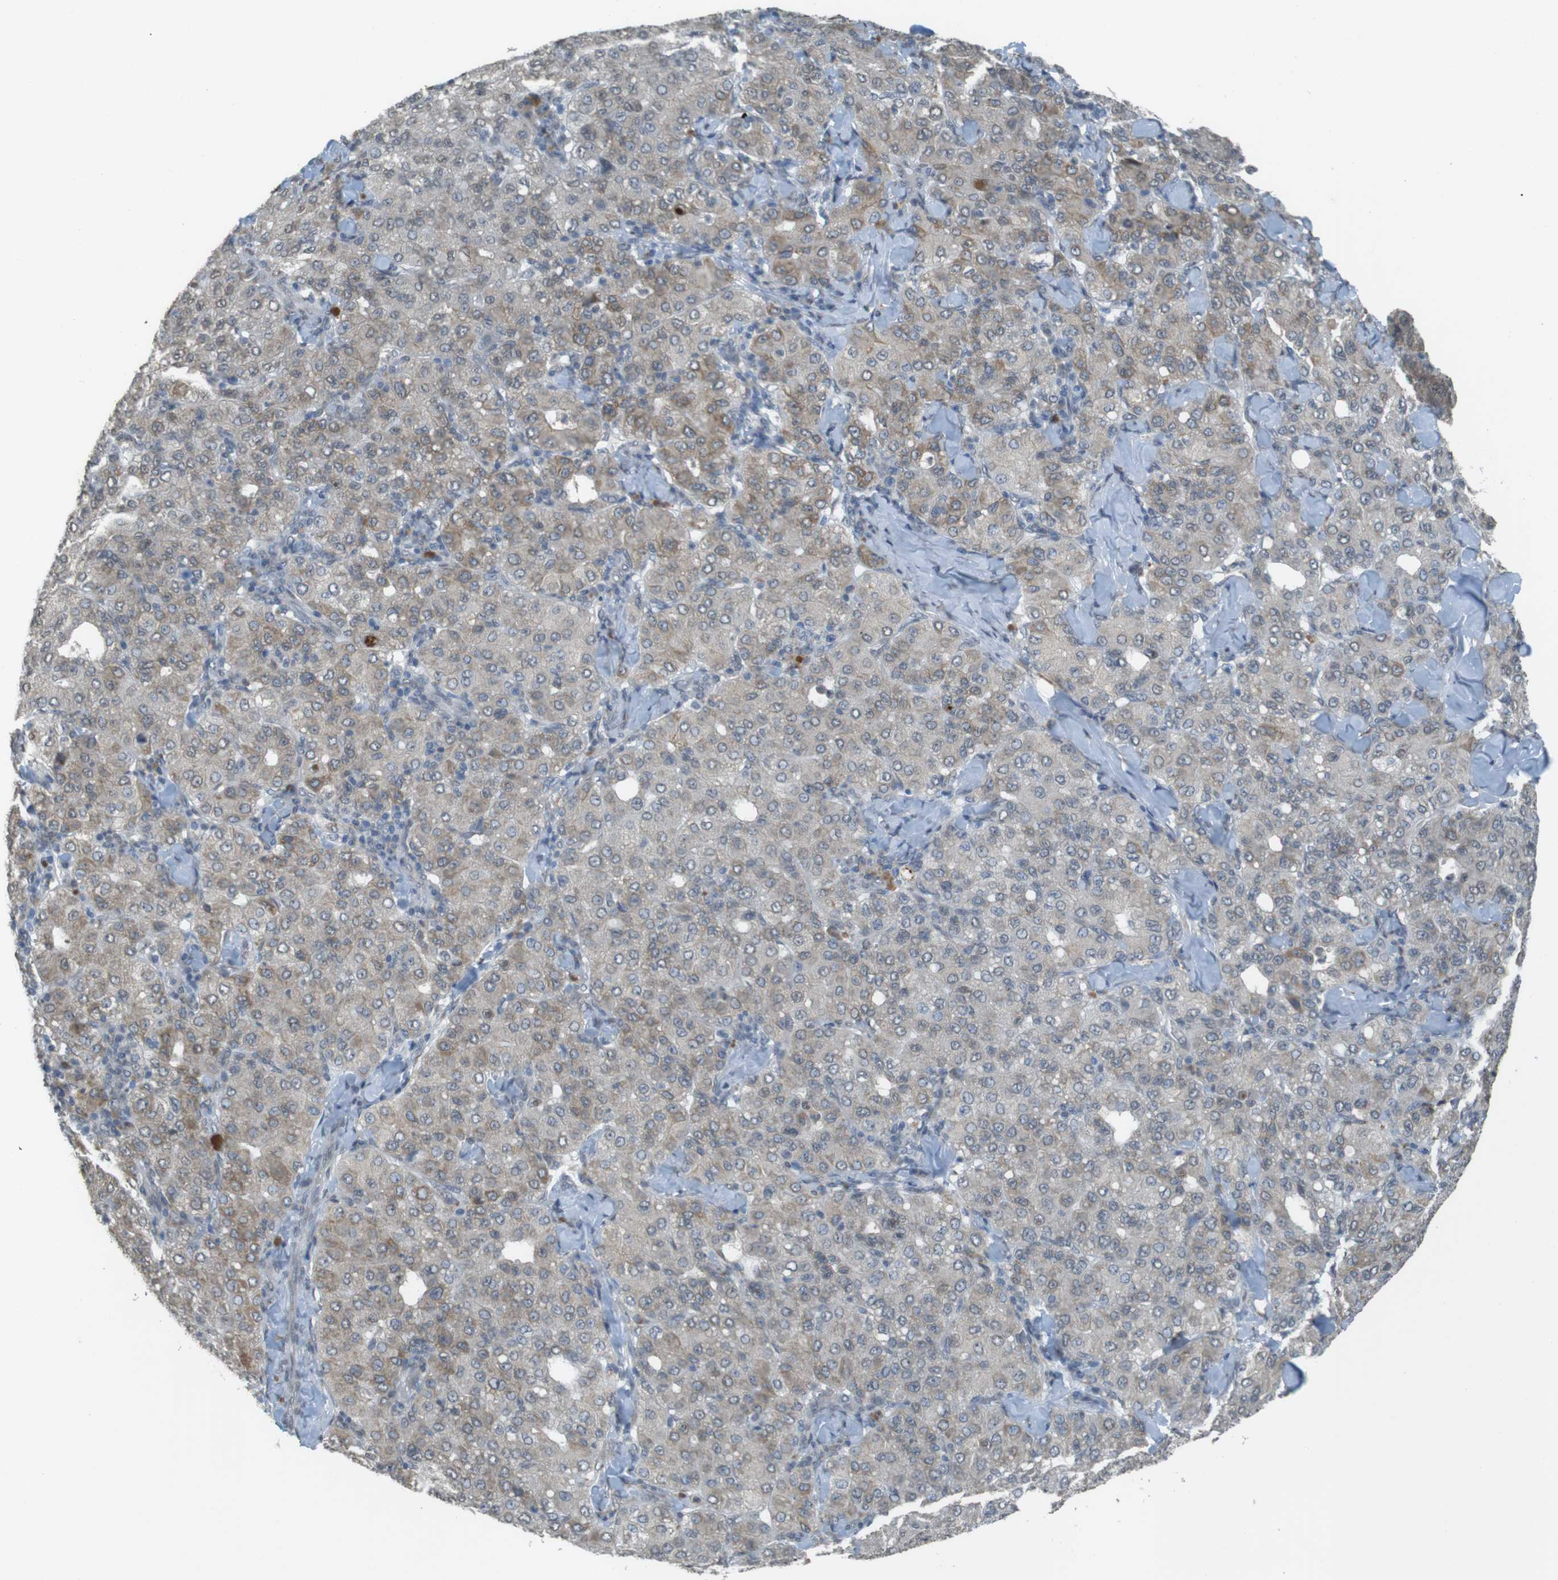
{"staining": {"intensity": "weak", "quantity": "25%-75%", "location": "cytoplasmic/membranous"}, "tissue": "liver cancer", "cell_type": "Tumor cells", "image_type": "cancer", "snomed": [{"axis": "morphology", "description": "Carcinoma, Hepatocellular, NOS"}, {"axis": "topography", "description": "Liver"}], "caption": "Immunohistochemical staining of liver hepatocellular carcinoma demonstrates low levels of weak cytoplasmic/membranous protein positivity in approximately 25%-75% of tumor cells.", "gene": "FZD10", "patient": {"sex": "male", "age": 65}}